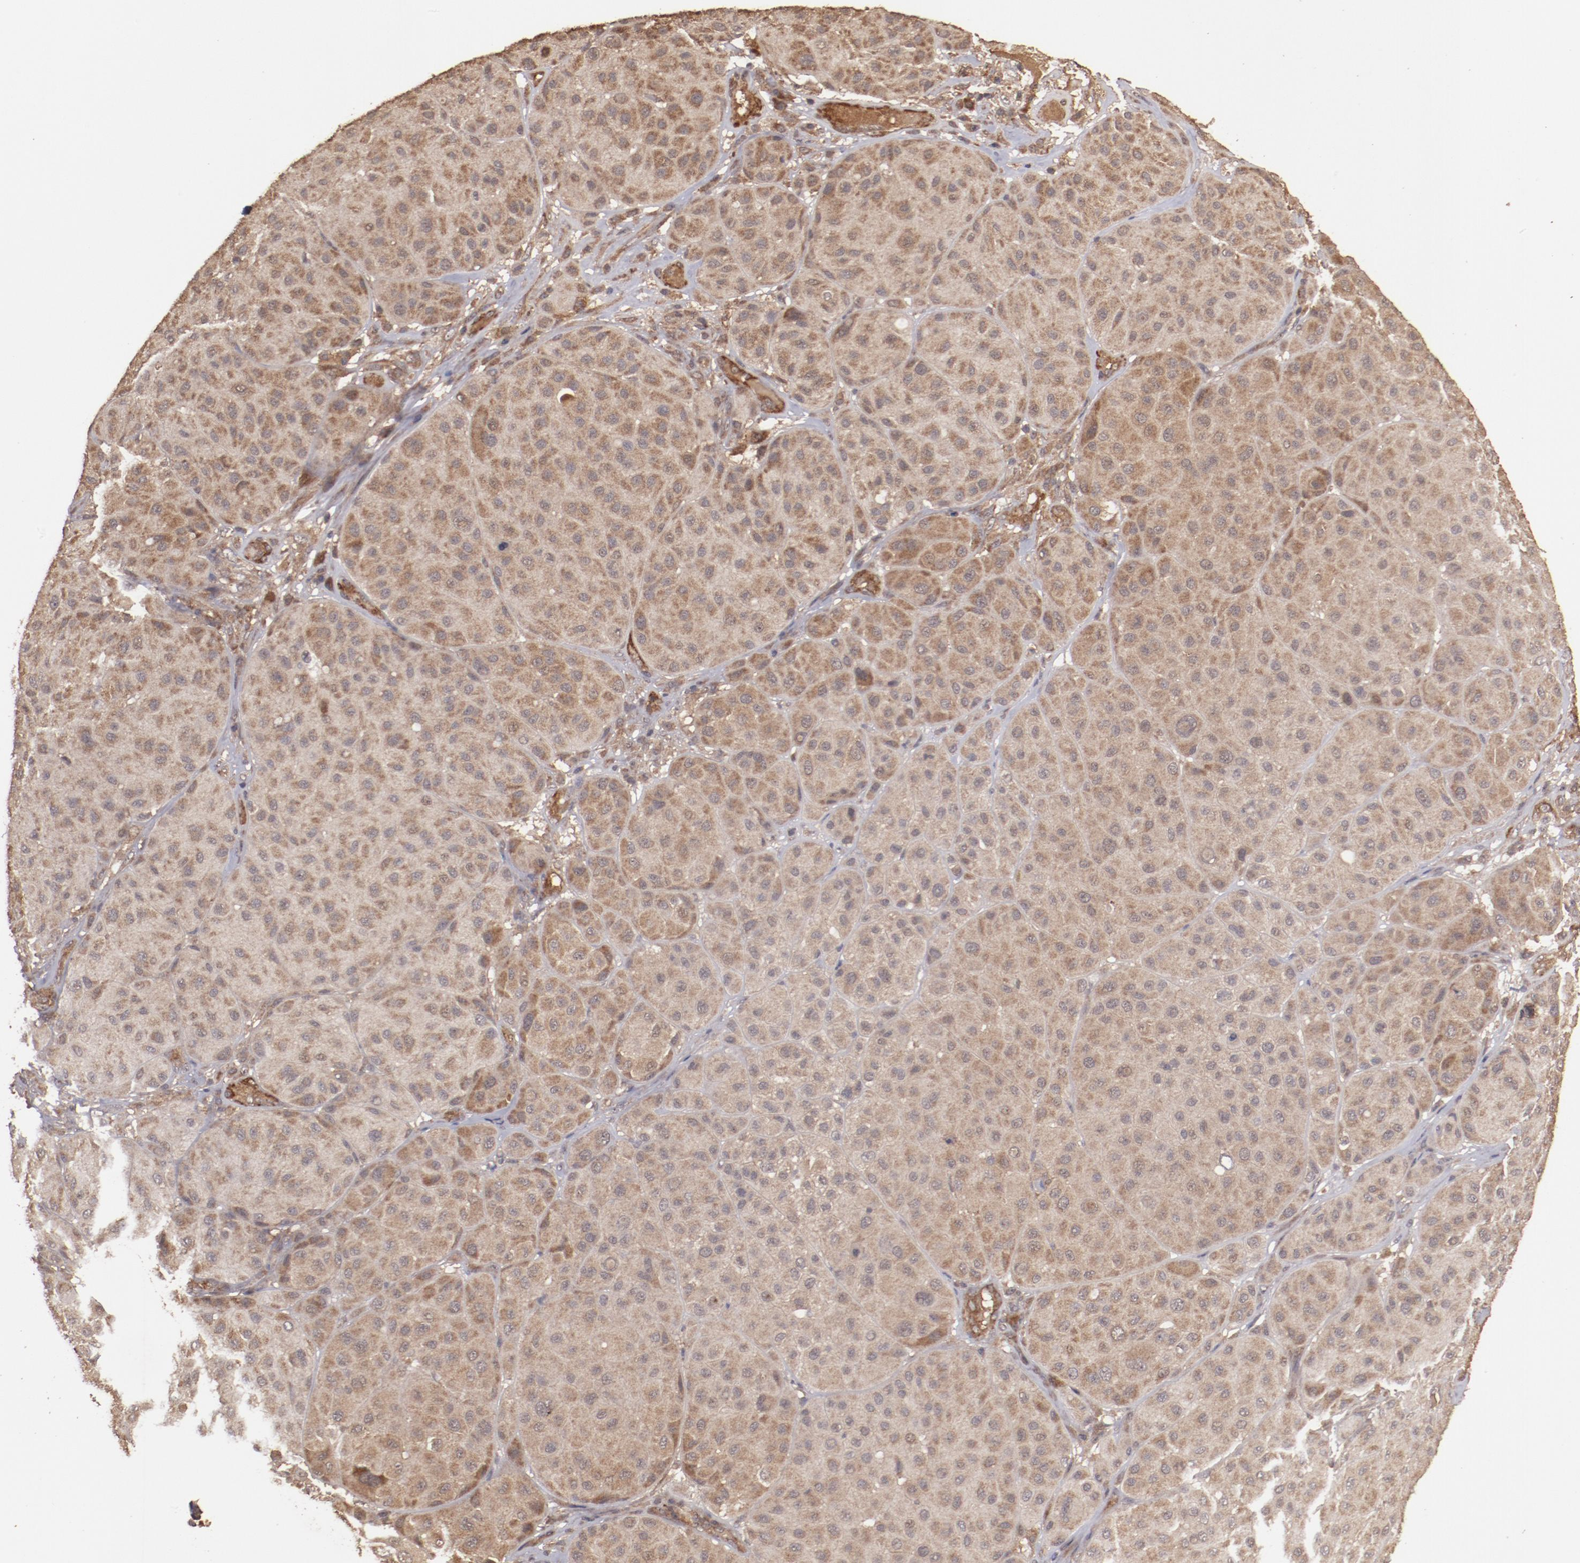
{"staining": {"intensity": "moderate", "quantity": ">75%", "location": "cytoplasmic/membranous"}, "tissue": "melanoma", "cell_type": "Tumor cells", "image_type": "cancer", "snomed": [{"axis": "morphology", "description": "Normal tissue, NOS"}, {"axis": "morphology", "description": "Malignant melanoma, Metastatic site"}, {"axis": "topography", "description": "Skin"}], "caption": "The photomicrograph demonstrates staining of melanoma, revealing moderate cytoplasmic/membranous protein positivity (brown color) within tumor cells. Using DAB (brown) and hematoxylin (blue) stains, captured at high magnification using brightfield microscopy.", "gene": "TXNDC16", "patient": {"sex": "male", "age": 41}}